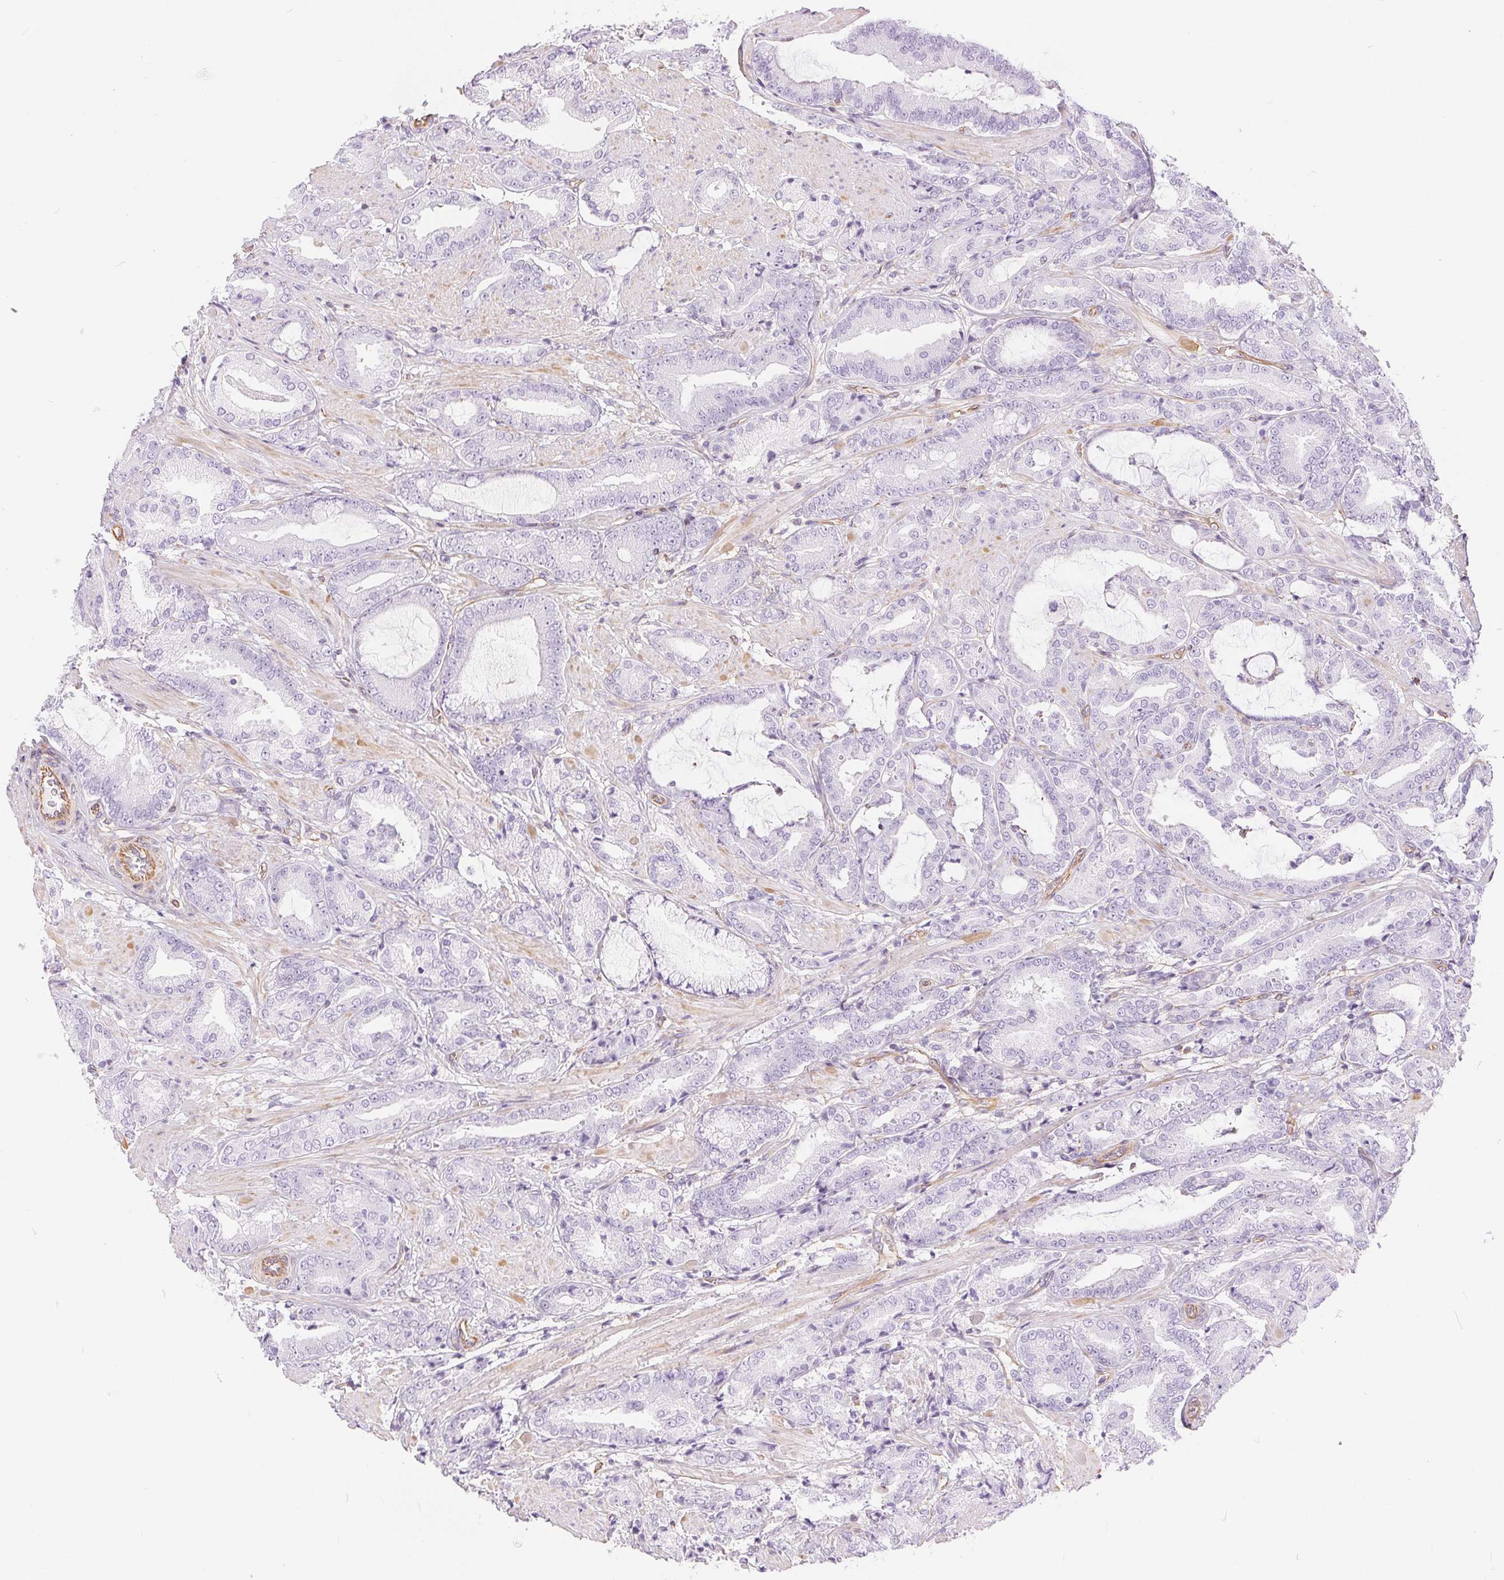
{"staining": {"intensity": "negative", "quantity": "none", "location": "none"}, "tissue": "prostate cancer", "cell_type": "Tumor cells", "image_type": "cancer", "snomed": [{"axis": "morphology", "description": "Adenocarcinoma, High grade"}, {"axis": "topography", "description": "Prostate"}], "caption": "There is no significant expression in tumor cells of prostate cancer (adenocarcinoma (high-grade)).", "gene": "GFAP", "patient": {"sex": "male", "age": 56}}